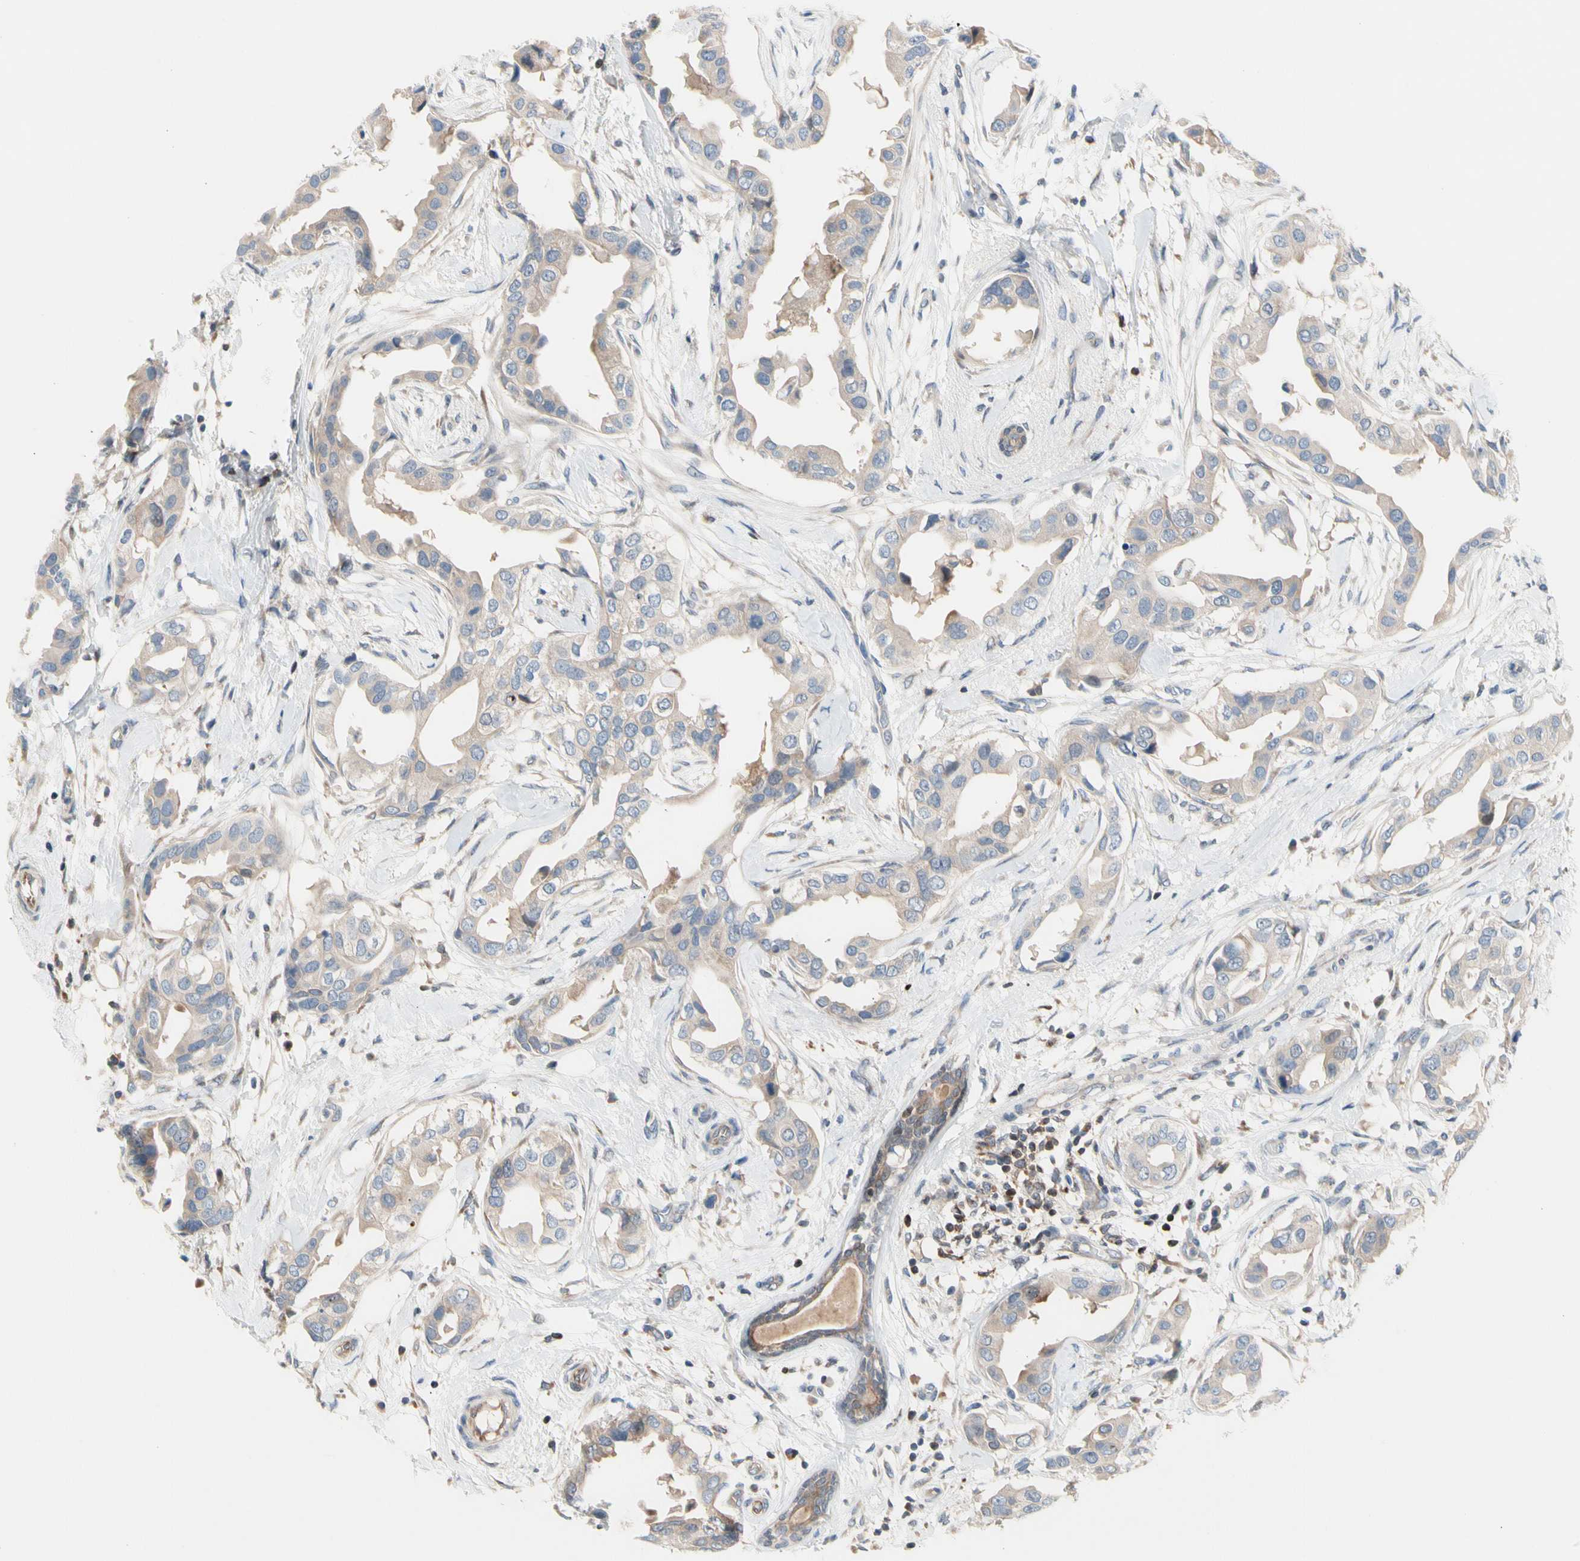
{"staining": {"intensity": "weak", "quantity": ">75%", "location": "cytoplasmic/membranous"}, "tissue": "breast cancer", "cell_type": "Tumor cells", "image_type": "cancer", "snomed": [{"axis": "morphology", "description": "Duct carcinoma"}, {"axis": "topography", "description": "Breast"}], "caption": "Protein analysis of breast cancer tissue reveals weak cytoplasmic/membranous staining in about >75% of tumor cells.", "gene": "MAP3K3", "patient": {"sex": "female", "age": 40}}